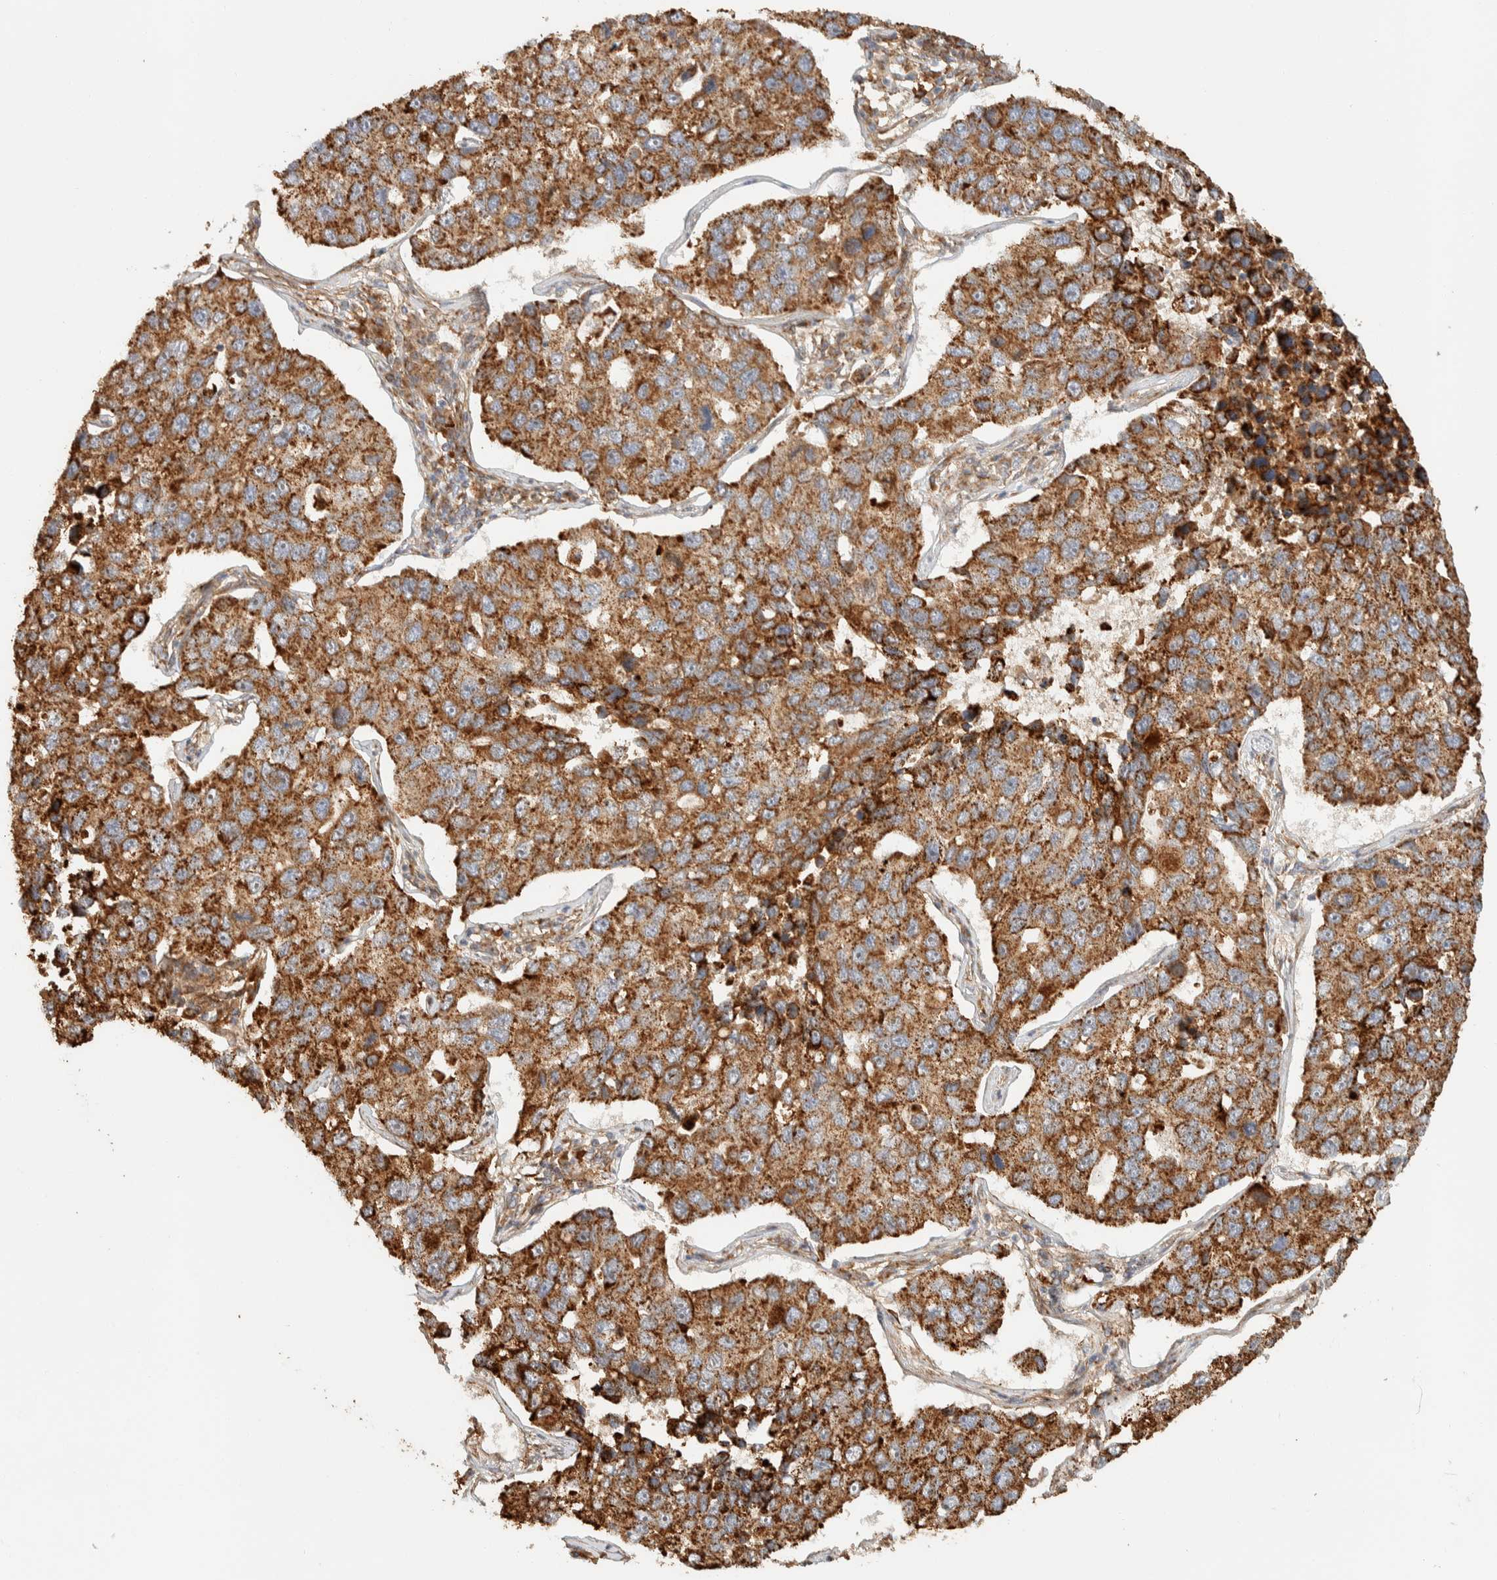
{"staining": {"intensity": "strong", "quantity": ">75%", "location": "cytoplasmic/membranous"}, "tissue": "lung cancer", "cell_type": "Tumor cells", "image_type": "cancer", "snomed": [{"axis": "morphology", "description": "Adenocarcinoma, NOS"}, {"axis": "topography", "description": "Lung"}], "caption": "This micrograph shows immunohistochemistry staining of human lung adenocarcinoma, with high strong cytoplasmic/membranous staining in about >75% of tumor cells.", "gene": "KIF9", "patient": {"sex": "male", "age": 64}}